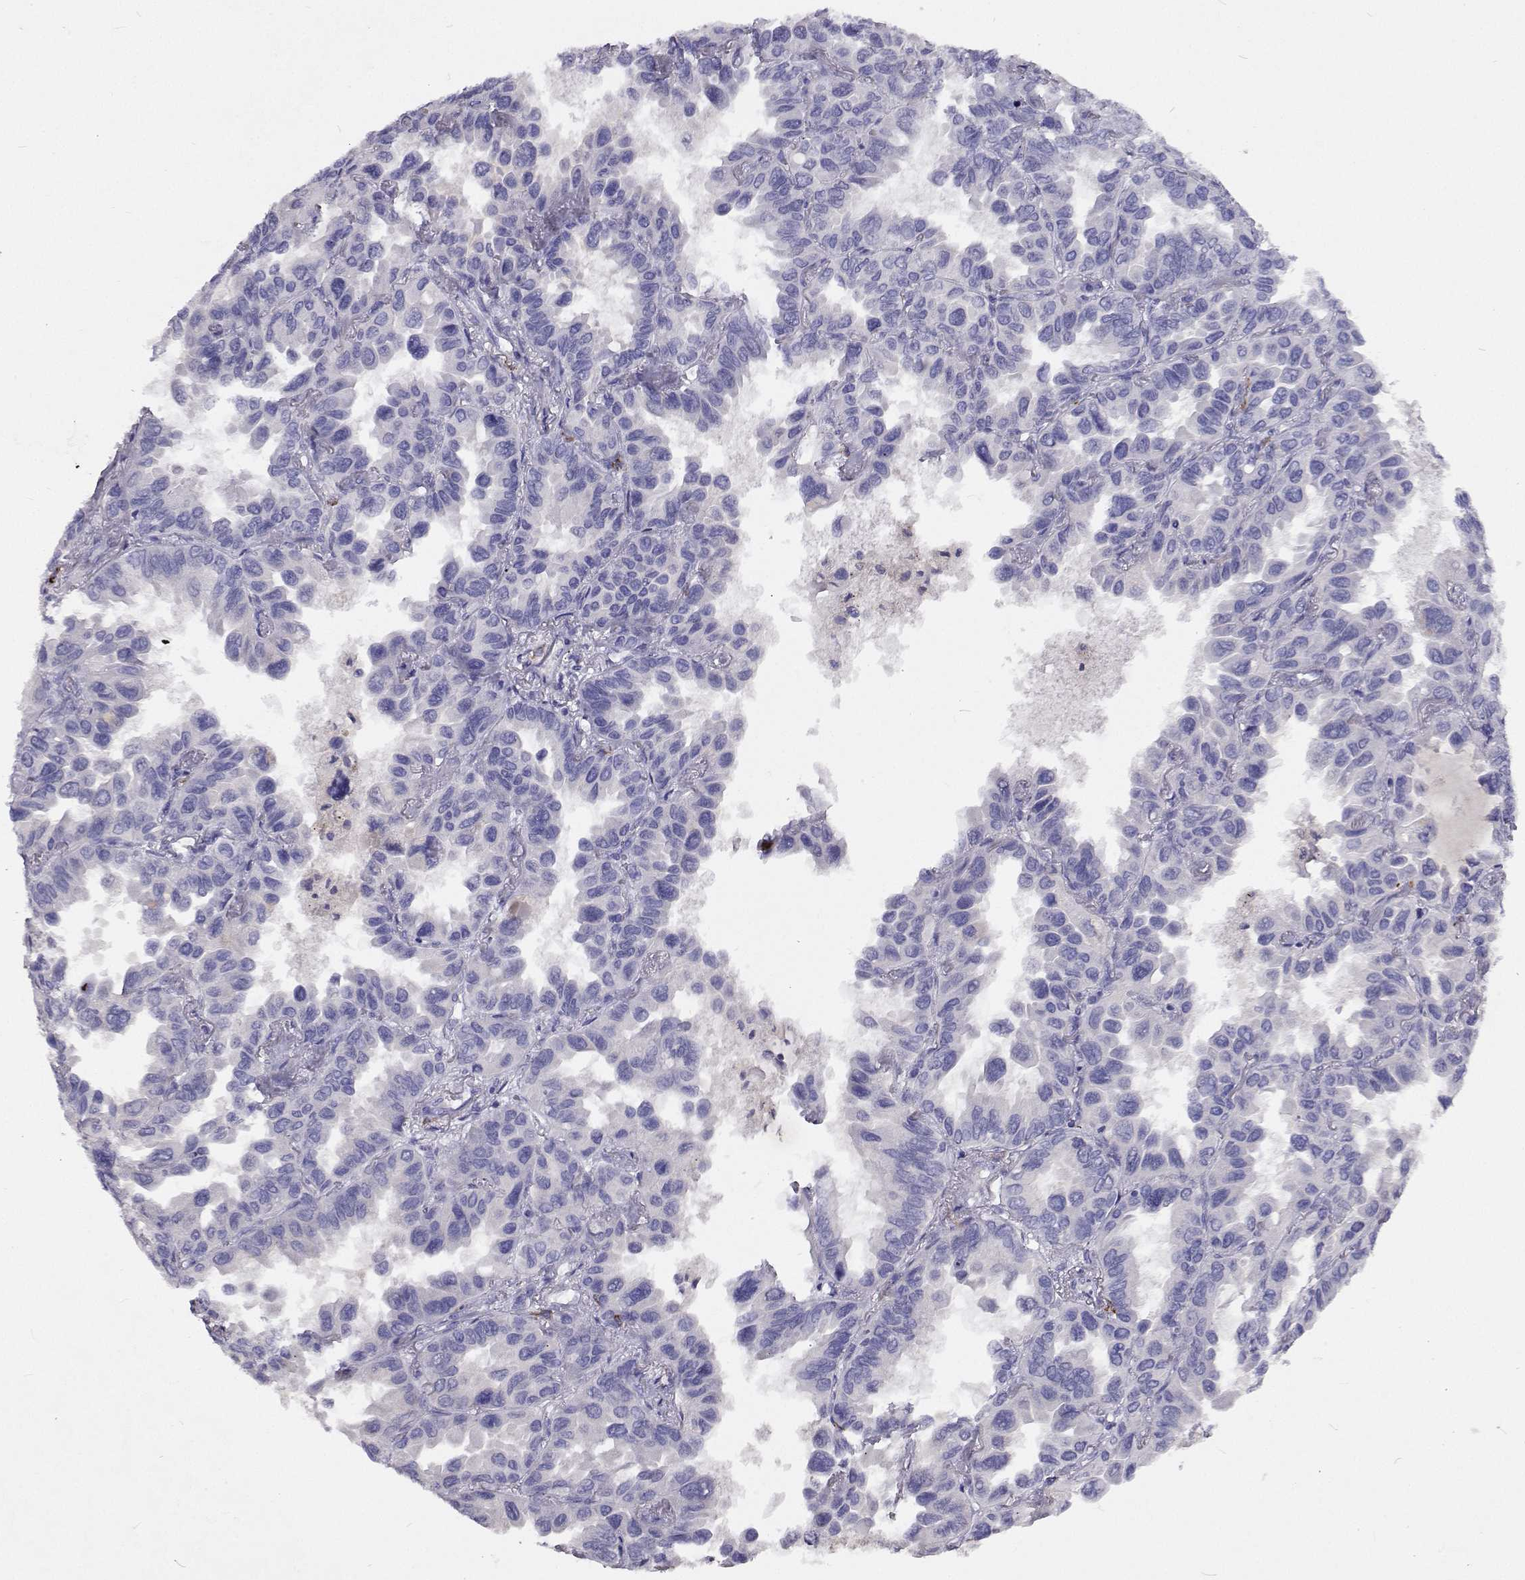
{"staining": {"intensity": "negative", "quantity": "none", "location": "none"}, "tissue": "lung cancer", "cell_type": "Tumor cells", "image_type": "cancer", "snomed": [{"axis": "morphology", "description": "Adenocarcinoma, NOS"}, {"axis": "topography", "description": "Lung"}], "caption": "Immunohistochemical staining of human lung adenocarcinoma demonstrates no significant staining in tumor cells. Nuclei are stained in blue.", "gene": "CFAP44", "patient": {"sex": "male", "age": 64}}